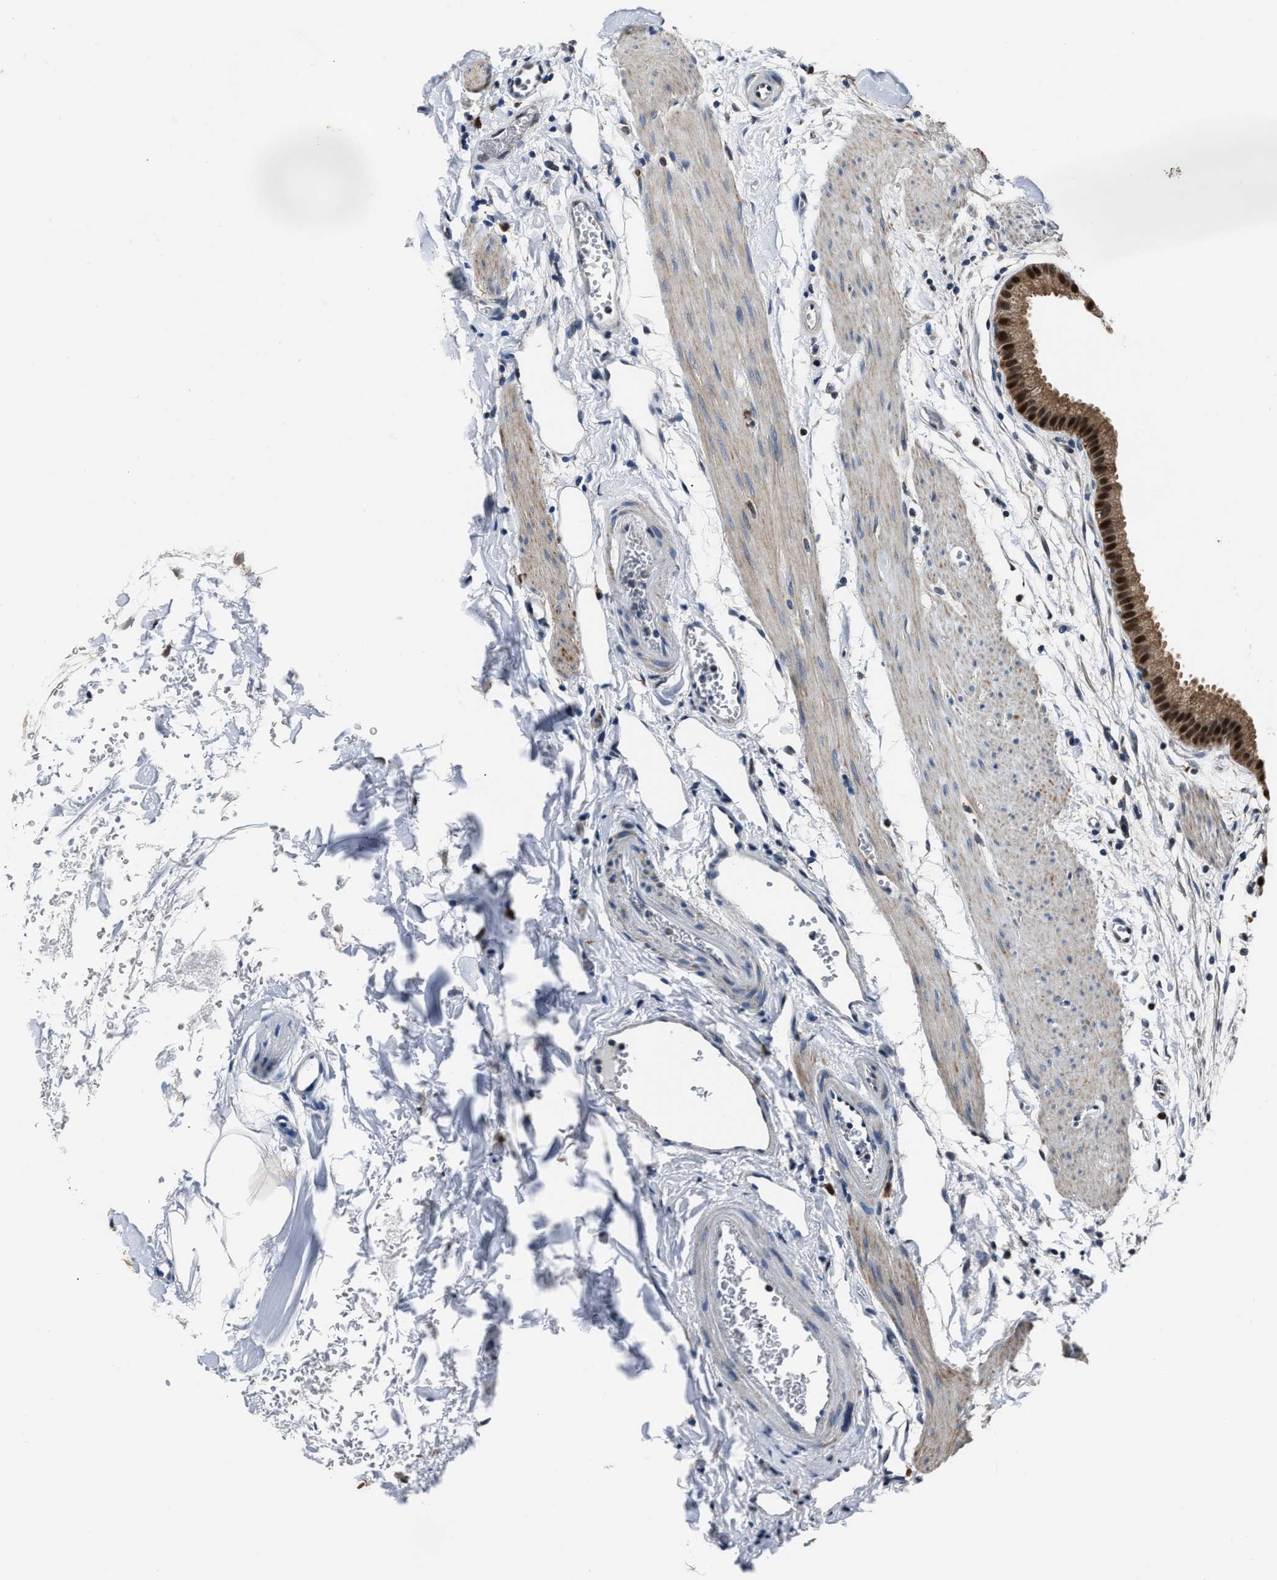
{"staining": {"intensity": "strong", "quantity": ">75%", "location": "cytoplasmic/membranous,nuclear"}, "tissue": "gallbladder", "cell_type": "Glandular cells", "image_type": "normal", "snomed": [{"axis": "morphology", "description": "Normal tissue, NOS"}, {"axis": "topography", "description": "Gallbladder"}], "caption": "Gallbladder stained for a protein (brown) exhibits strong cytoplasmic/membranous,nuclear positive positivity in about >75% of glandular cells.", "gene": "NSUN5", "patient": {"sex": "female", "age": 64}}